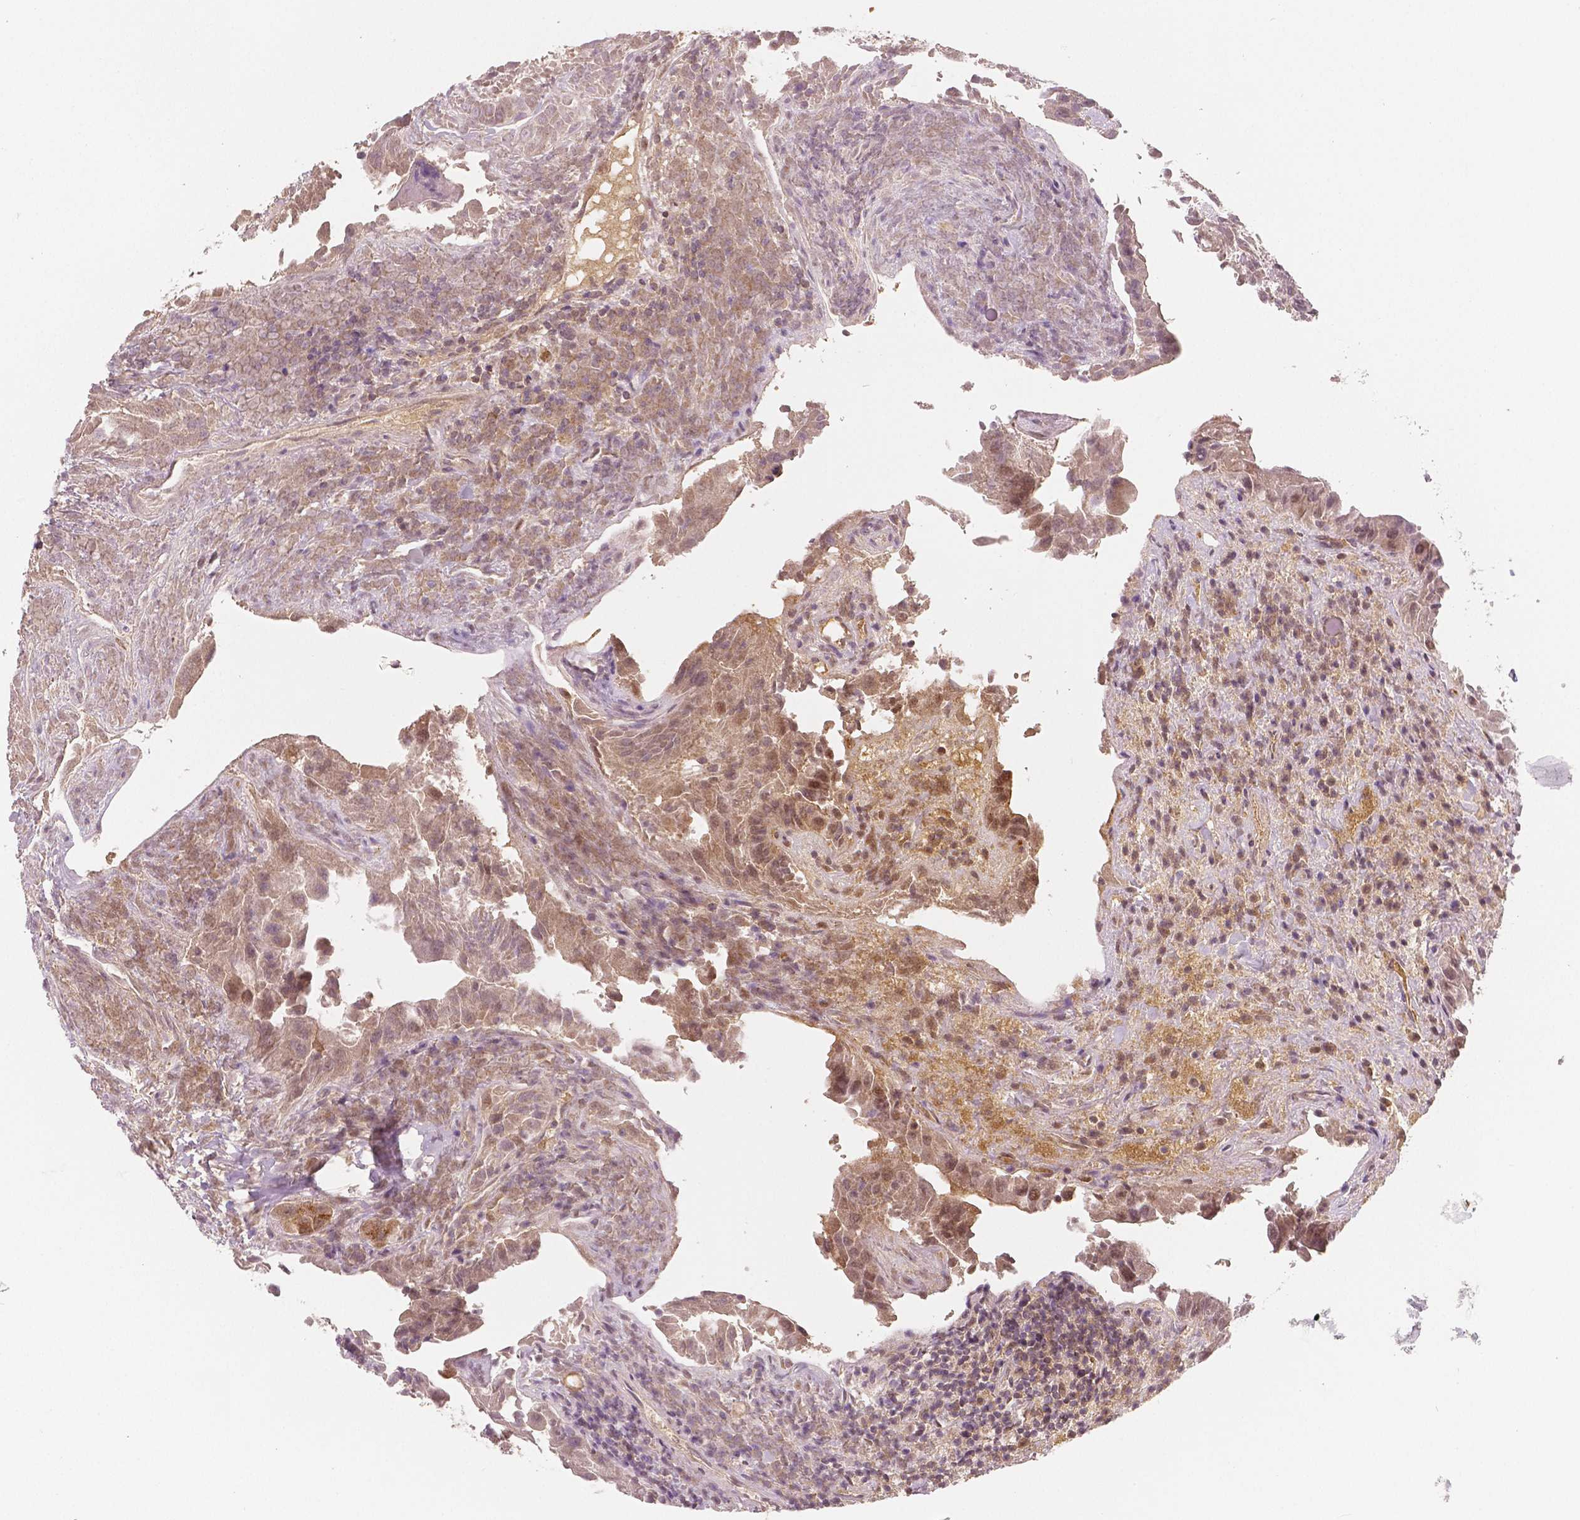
{"staining": {"intensity": "moderate", "quantity": "25%-75%", "location": "nuclear"}, "tissue": "thyroid cancer", "cell_type": "Tumor cells", "image_type": "cancer", "snomed": [{"axis": "morphology", "description": "Papillary adenocarcinoma, NOS"}, {"axis": "topography", "description": "Thyroid gland"}], "caption": "This is a photomicrograph of immunohistochemistry (IHC) staining of thyroid papillary adenocarcinoma, which shows moderate positivity in the nuclear of tumor cells.", "gene": "APOA4", "patient": {"sex": "female", "age": 37}}